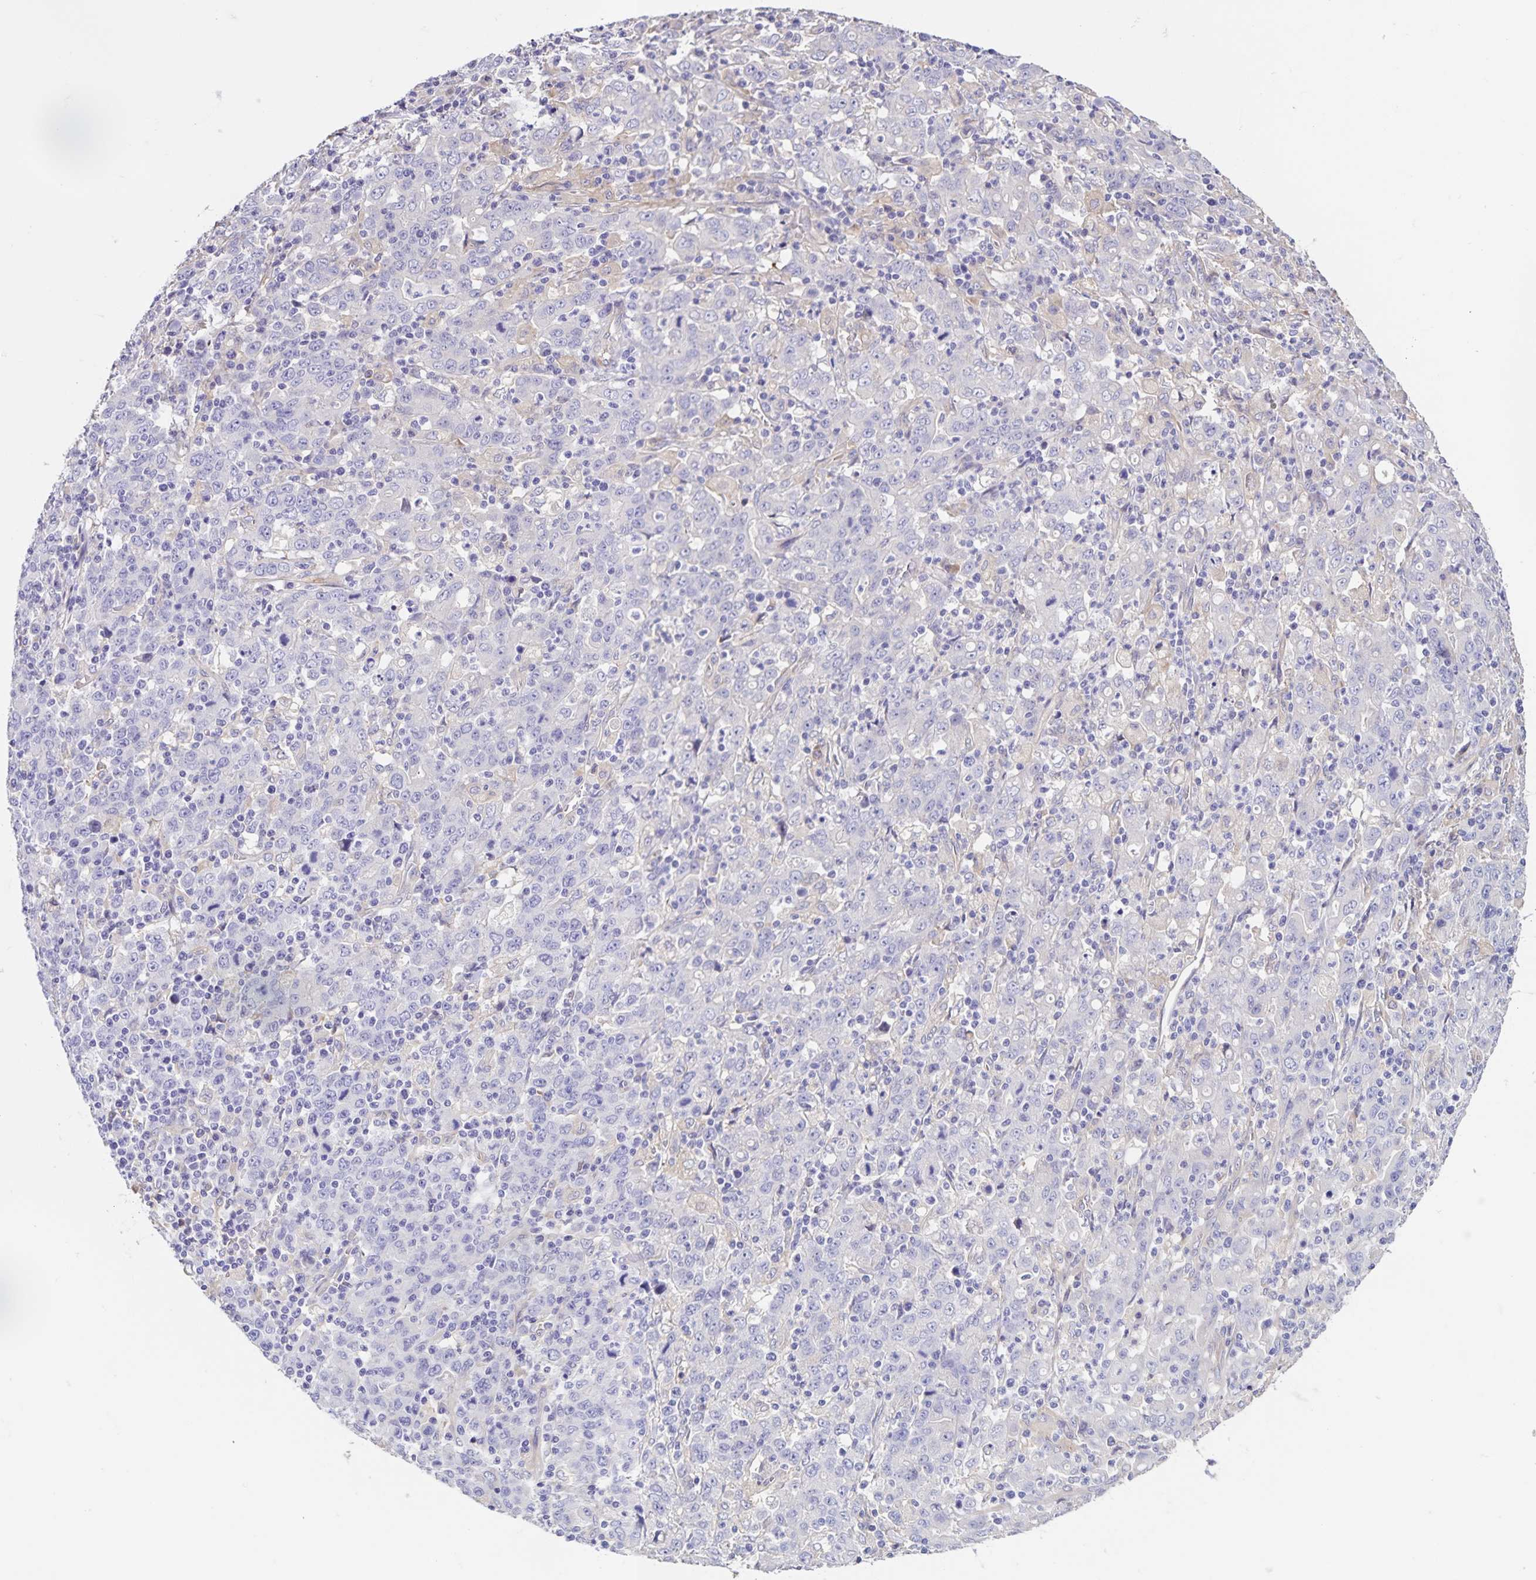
{"staining": {"intensity": "negative", "quantity": "none", "location": "none"}, "tissue": "stomach cancer", "cell_type": "Tumor cells", "image_type": "cancer", "snomed": [{"axis": "morphology", "description": "Adenocarcinoma, NOS"}, {"axis": "topography", "description": "Stomach, upper"}], "caption": "High power microscopy photomicrograph of an immunohistochemistry micrograph of adenocarcinoma (stomach), revealing no significant staining in tumor cells. The staining was performed using DAB (3,3'-diaminobenzidine) to visualize the protein expression in brown, while the nuclei were stained in blue with hematoxylin (Magnification: 20x).", "gene": "BOLL", "patient": {"sex": "male", "age": 69}}